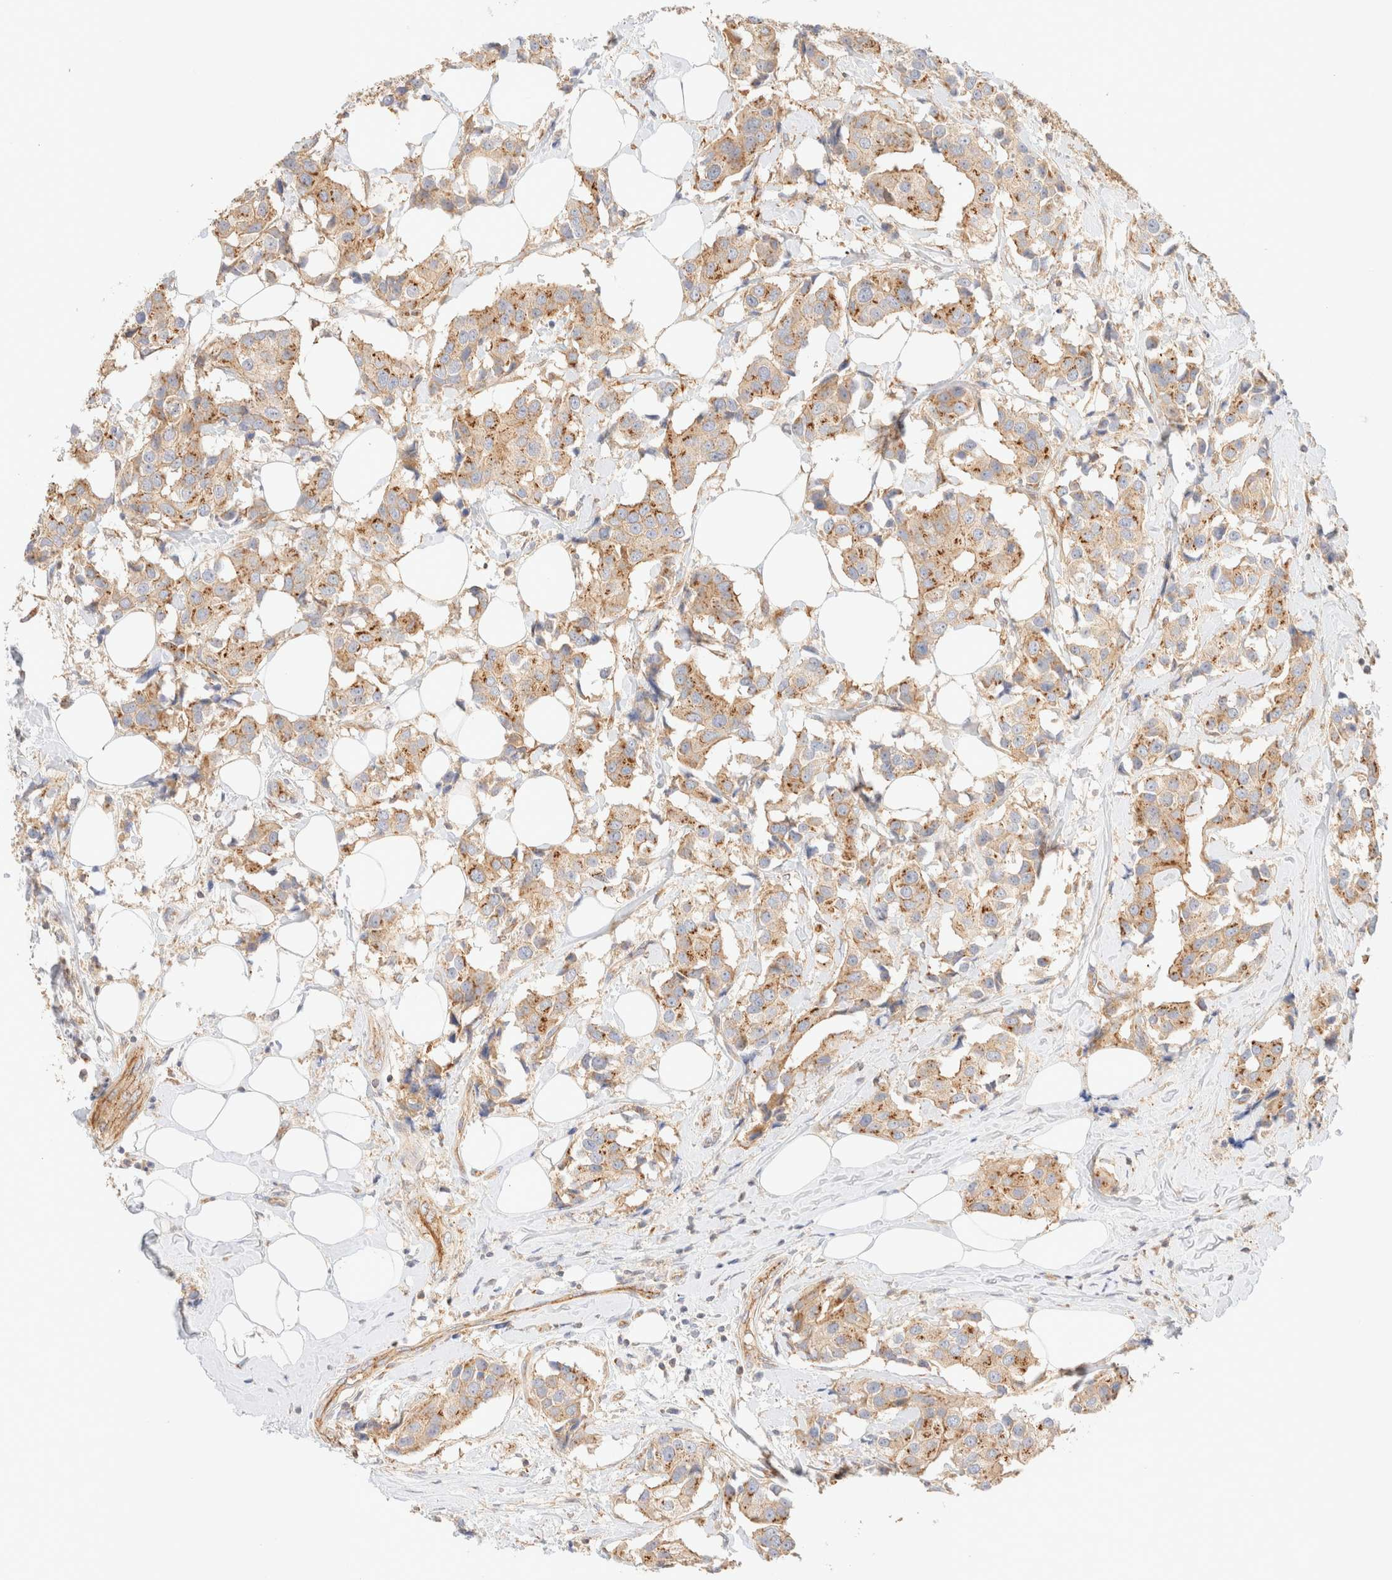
{"staining": {"intensity": "moderate", "quantity": ">75%", "location": "cytoplasmic/membranous"}, "tissue": "breast cancer", "cell_type": "Tumor cells", "image_type": "cancer", "snomed": [{"axis": "morphology", "description": "Normal tissue, NOS"}, {"axis": "morphology", "description": "Duct carcinoma"}, {"axis": "topography", "description": "Breast"}], "caption": "Immunohistochemical staining of human breast invasive ductal carcinoma demonstrates medium levels of moderate cytoplasmic/membranous protein expression in approximately >75% of tumor cells. Using DAB (brown) and hematoxylin (blue) stains, captured at high magnification using brightfield microscopy.", "gene": "MYO10", "patient": {"sex": "female", "age": 39}}